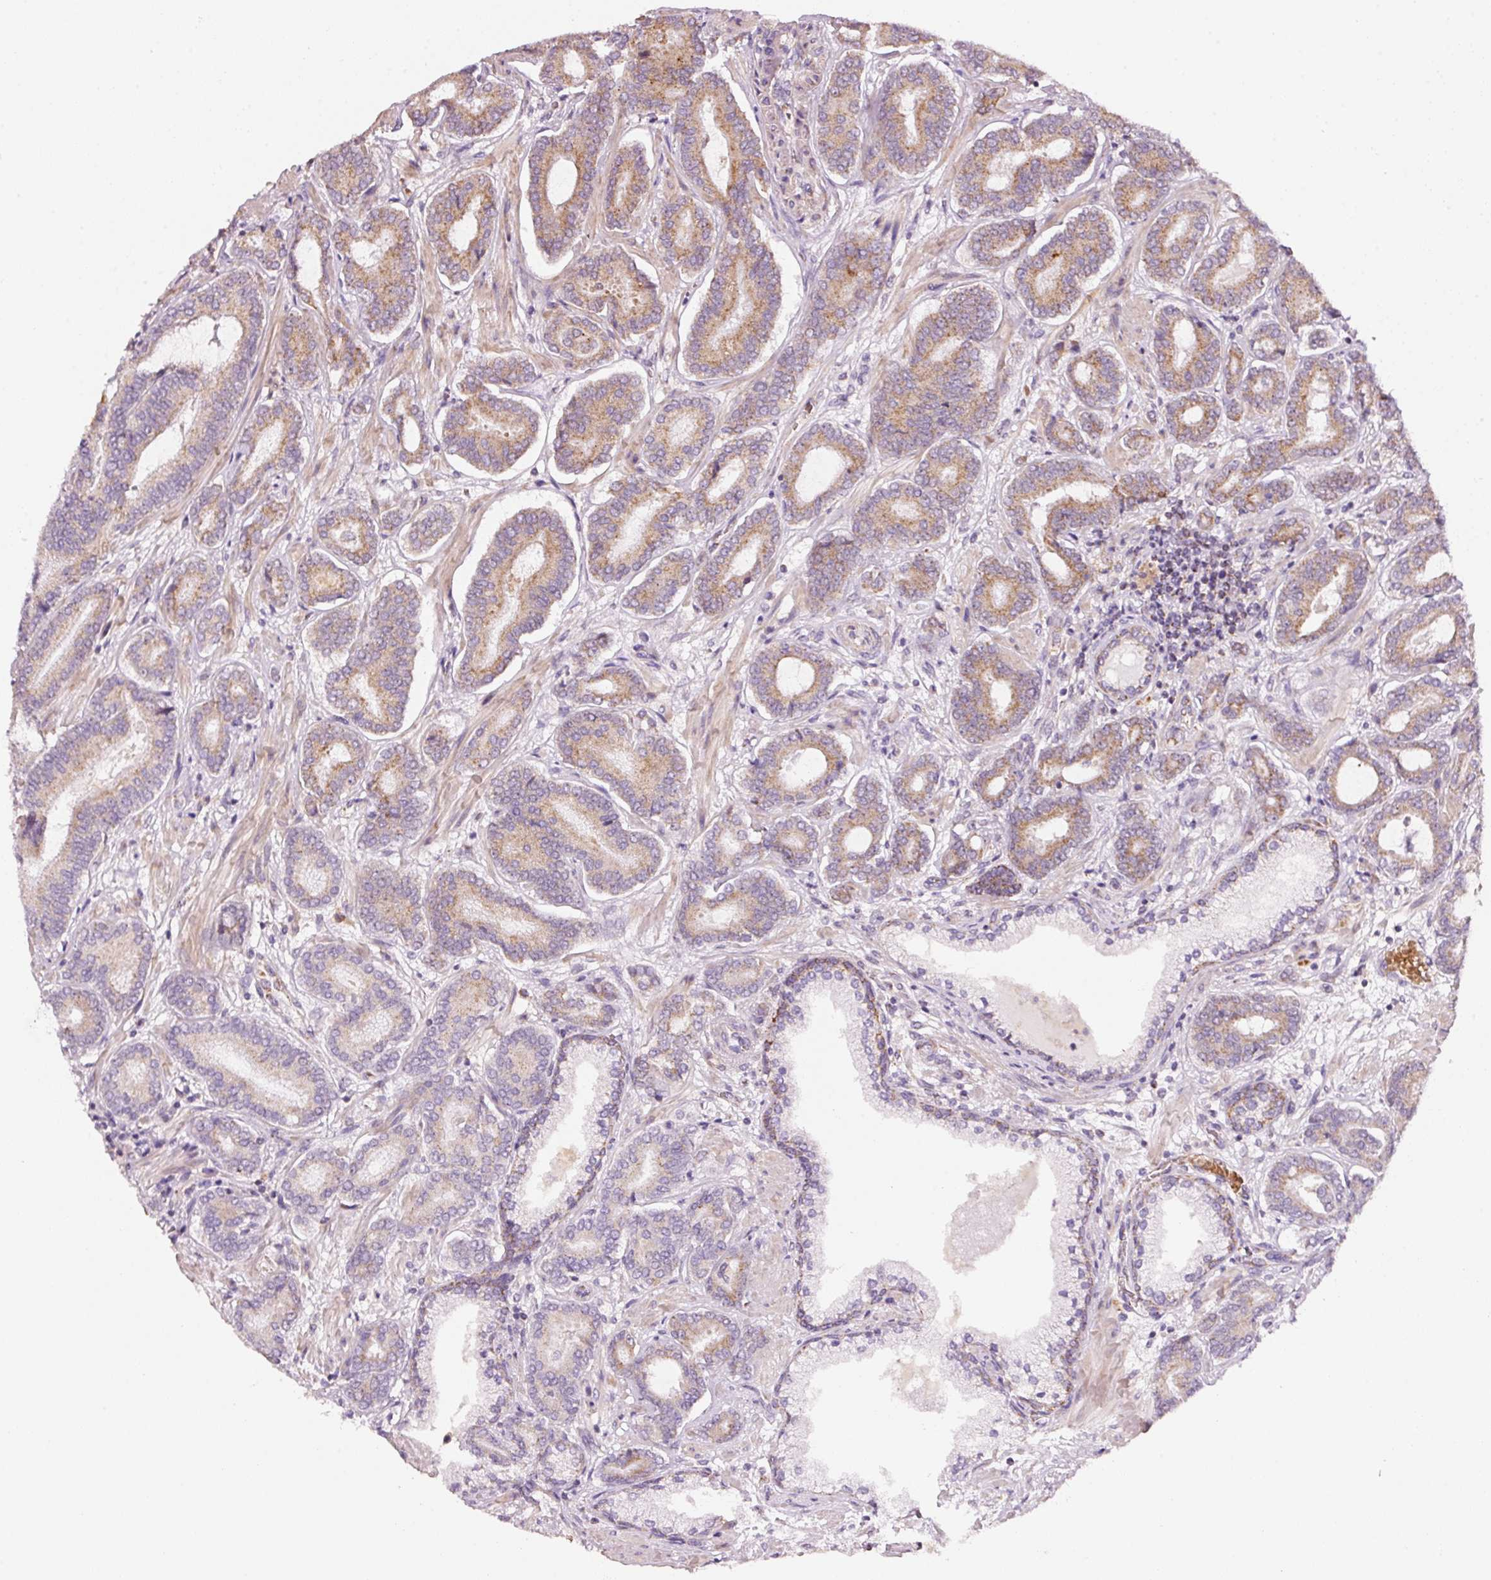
{"staining": {"intensity": "moderate", "quantity": ">75%", "location": "cytoplasmic/membranous"}, "tissue": "prostate cancer", "cell_type": "Tumor cells", "image_type": "cancer", "snomed": [{"axis": "morphology", "description": "Adenocarcinoma, Low grade"}, {"axis": "topography", "description": "Prostate and seminal vesicle, NOS"}], "caption": "This image exhibits prostate adenocarcinoma (low-grade) stained with immunohistochemistry to label a protein in brown. The cytoplasmic/membranous of tumor cells show moderate positivity for the protein. Nuclei are counter-stained blue.", "gene": "ZNF460", "patient": {"sex": "male", "age": 61}}